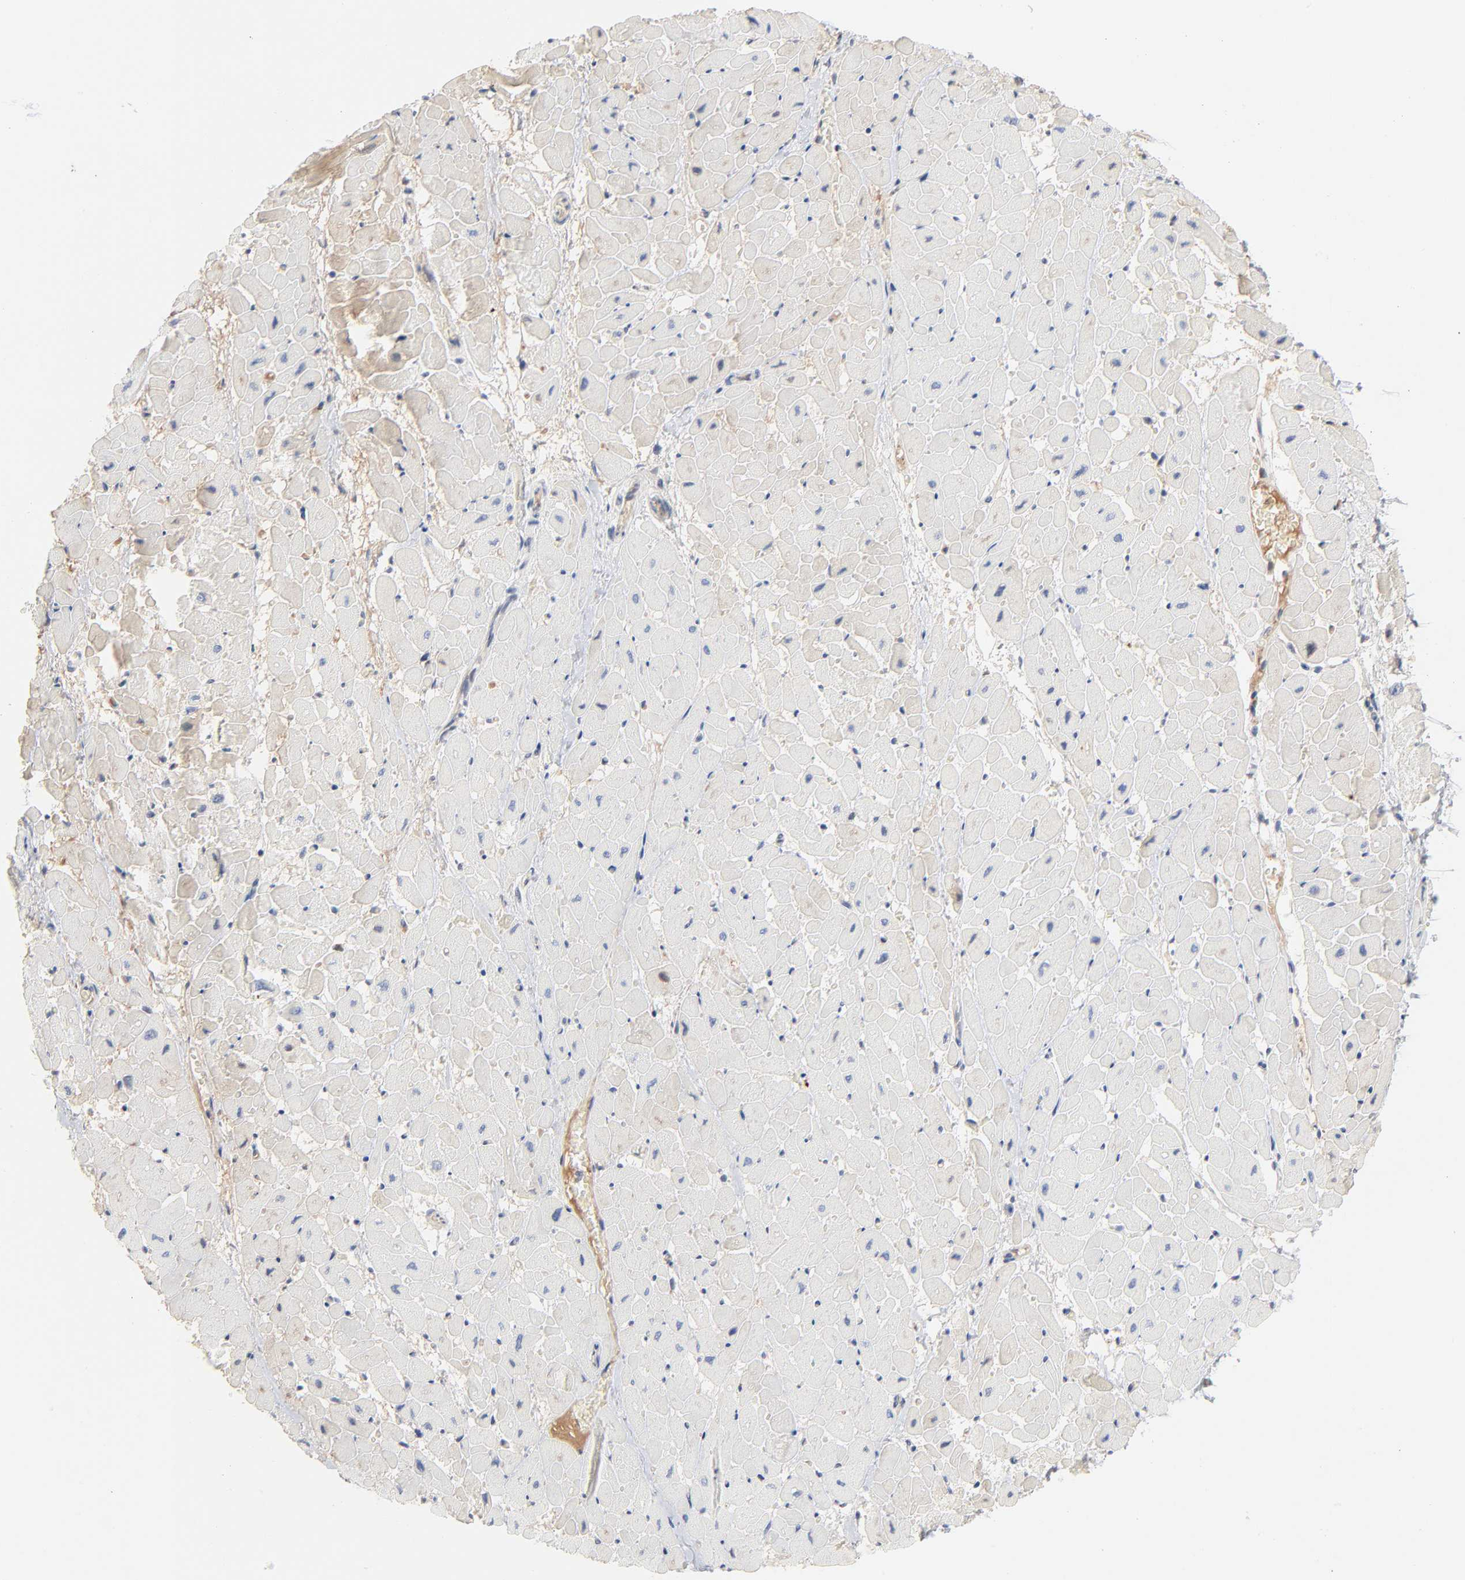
{"staining": {"intensity": "negative", "quantity": "none", "location": "none"}, "tissue": "heart muscle", "cell_type": "Cardiomyocytes", "image_type": "normal", "snomed": [{"axis": "morphology", "description": "Normal tissue, NOS"}, {"axis": "topography", "description": "Heart"}], "caption": "This is an immunohistochemistry image of normal heart muscle. There is no staining in cardiomyocytes.", "gene": "SERPINA4", "patient": {"sex": "male", "age": 45}}